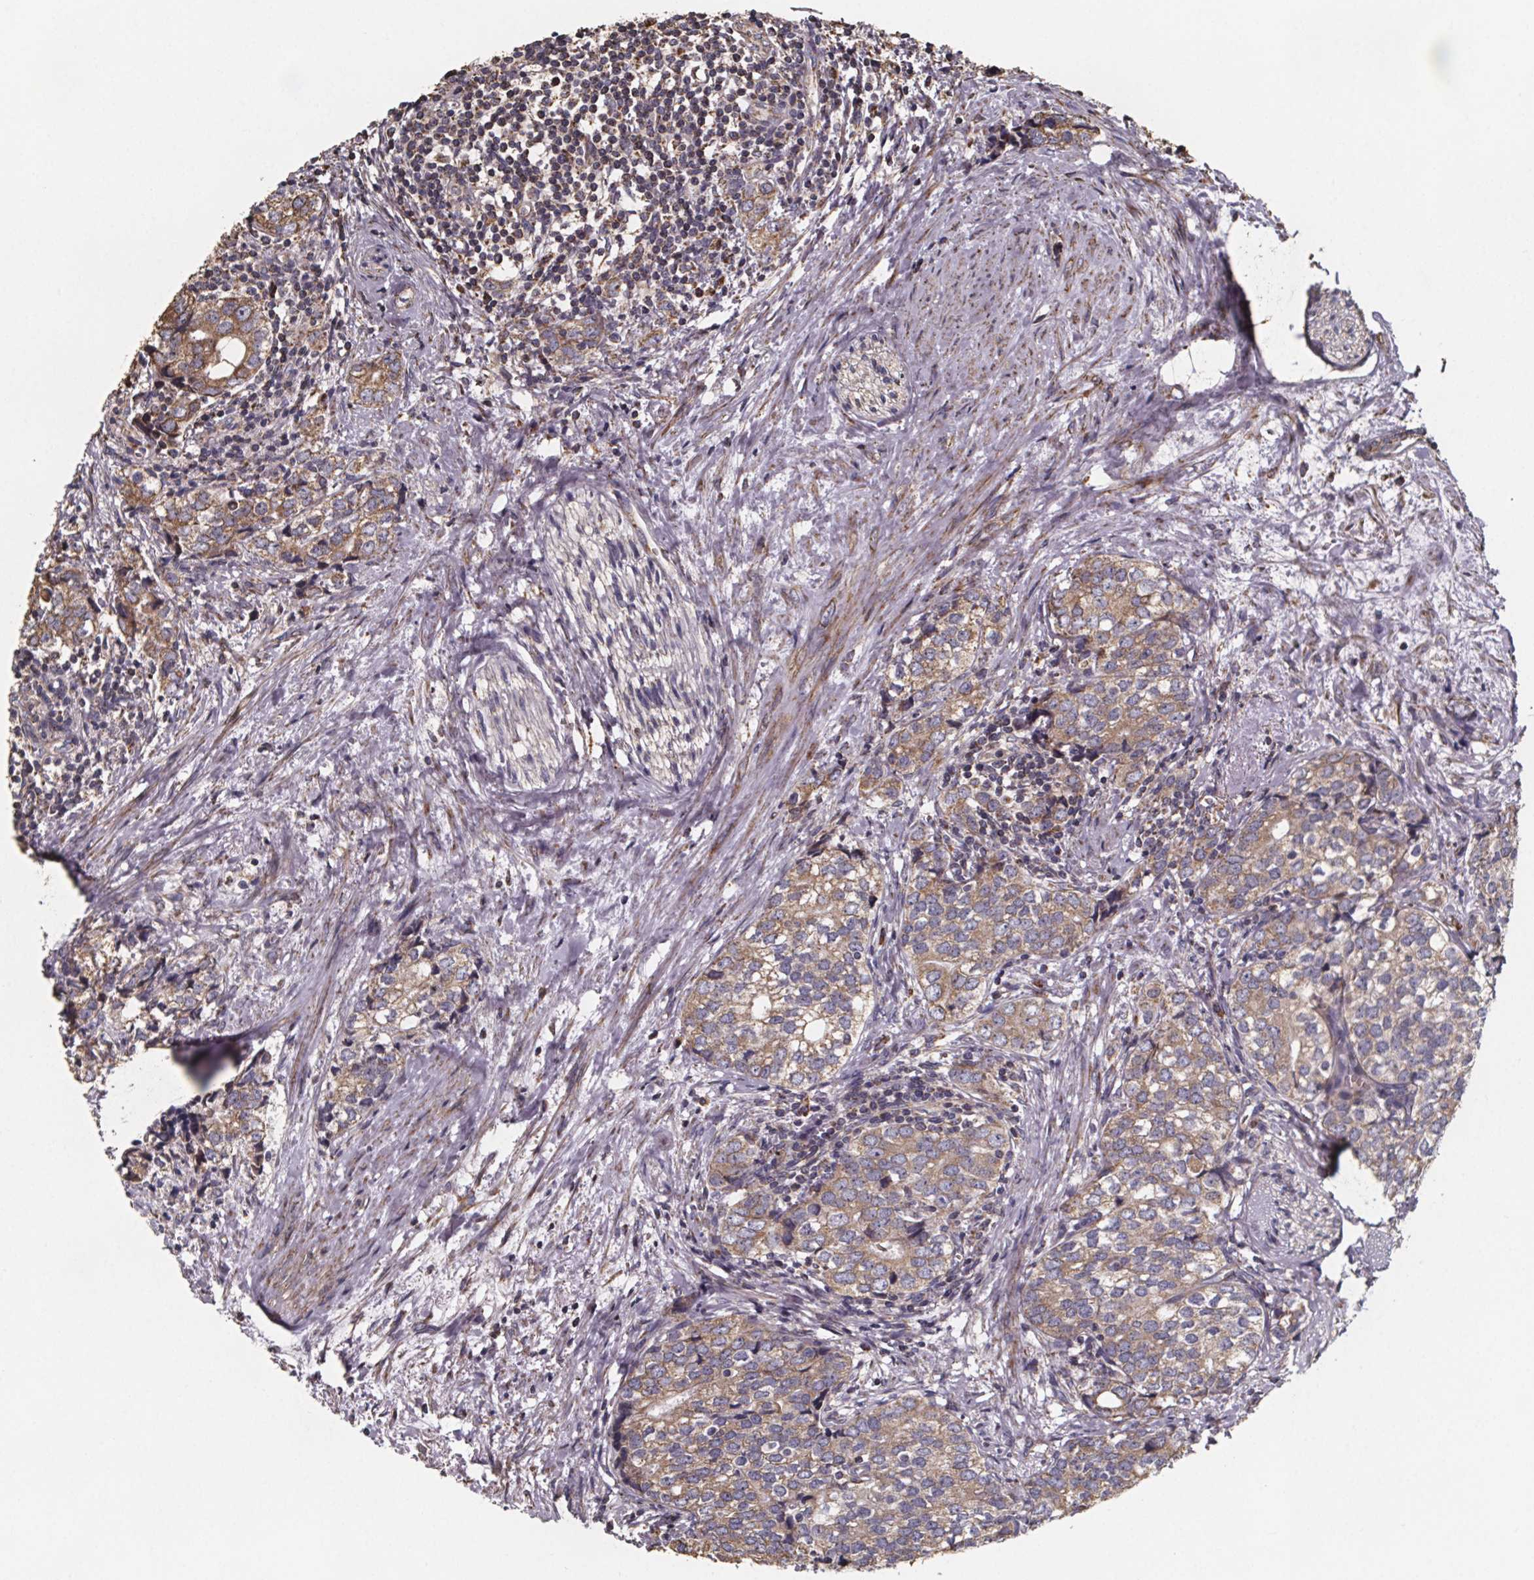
{"staining": {"intensity": "weak", "quantity": ">75%", "location": "cytoplasmic/membranous"}, "tissue": "prostate cancer", "cell_type": "Tumor cells", "image_type": "cancer", "snomed": [{"axis": "morphology", "description": "Adenocarcinoma, NOS"}, {"axis": "topography", "description": "Prostate and seminal vesicle, NOS"}], "caption": "Protein staining demonstrates weak cytoplasmic/membranous staining in approximately >75% of tumor cells in prostate cancer (adenocarcinoma).", "gene": "SLC35D2", "patient": {"sex": "male", "age": 63}}